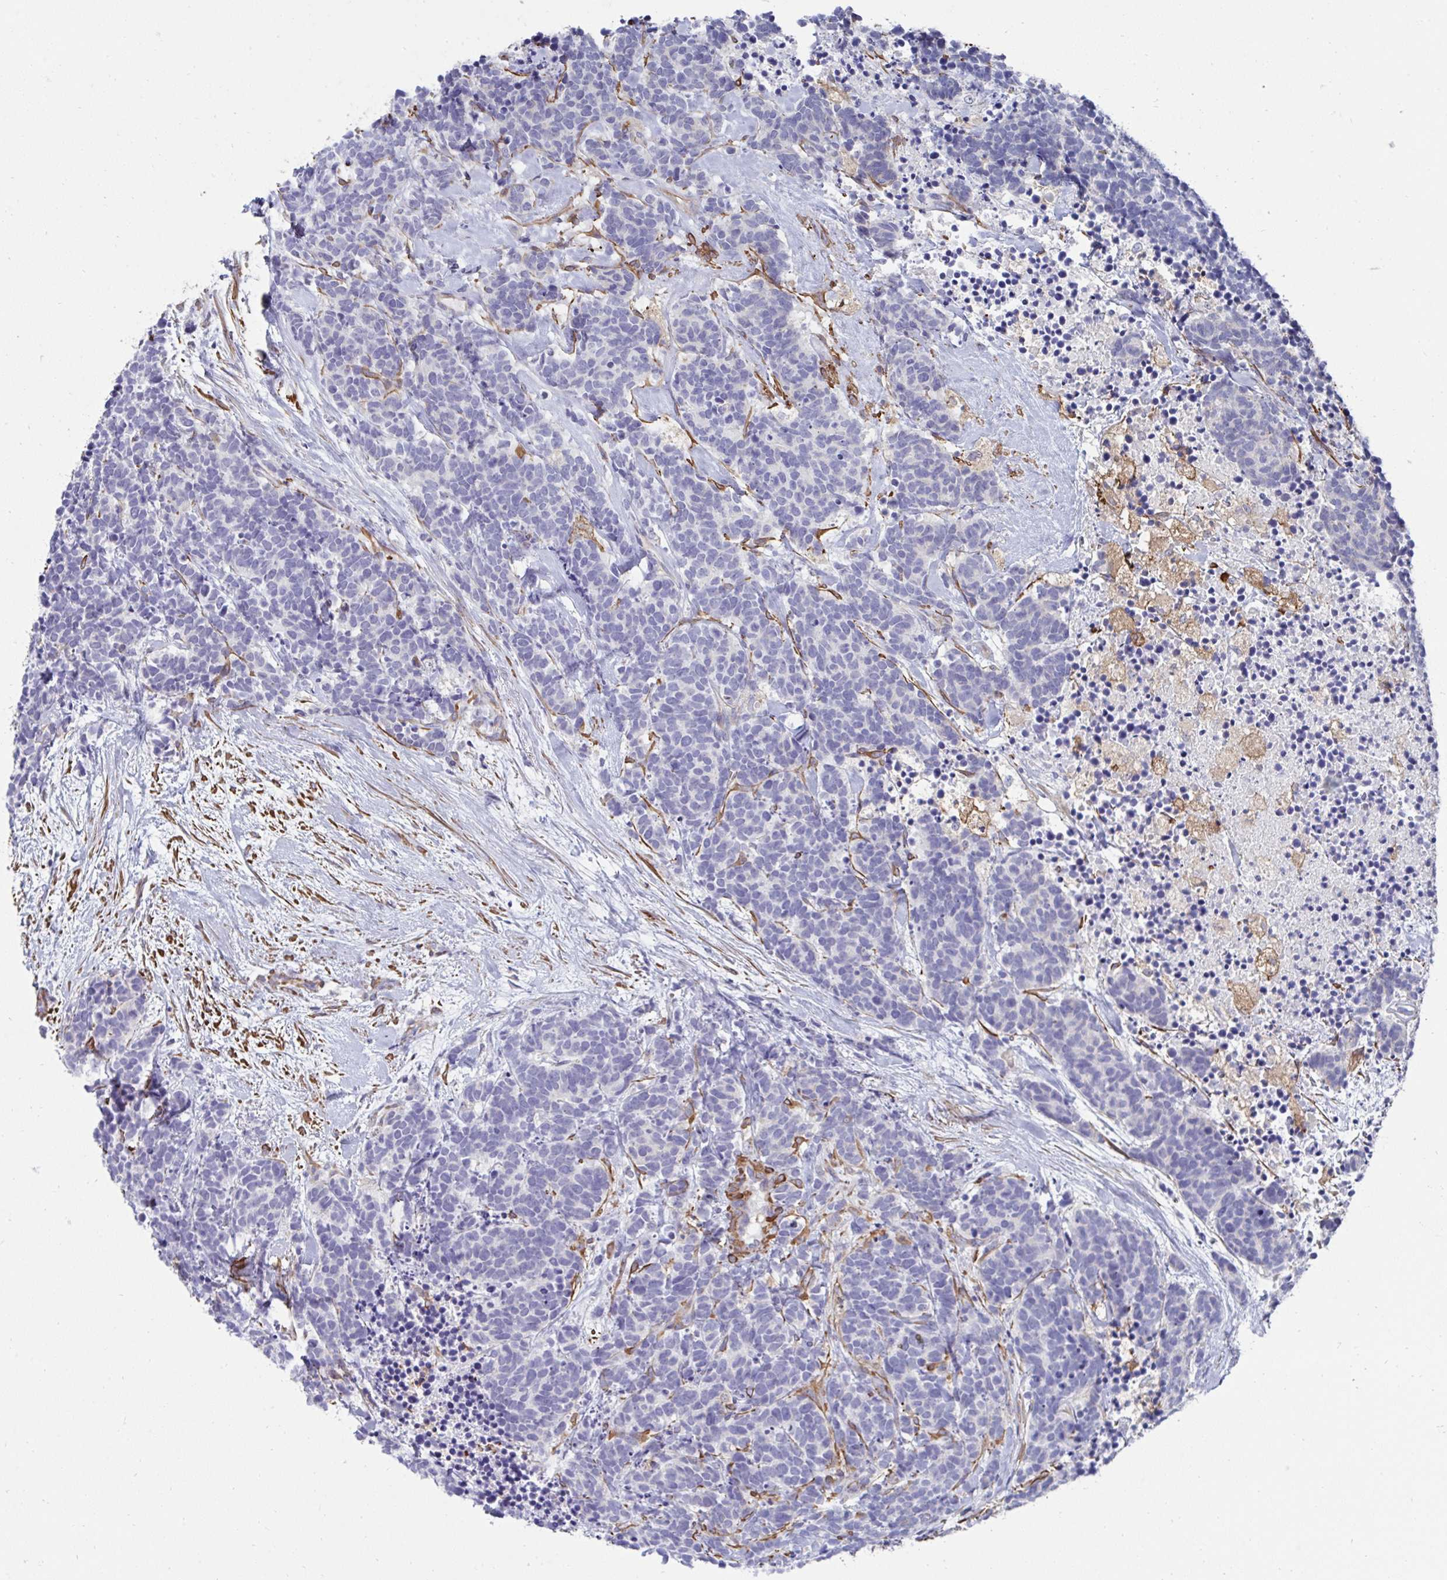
{"staining": {"intensity": "negative", "quantity": "none", "location": "none"}, "tissue": "carcinoid", "cell_type": "Tumor cells", "image_type": "cancer", "snomed": [{"axis": "morphology", "description": "Carcinoma, NOS"}, {"axis": "morphology", "description": "Carcinoid, malignant, NOS"}, {"axis": "topography", "description": "Prostate"}], "caption": "Tumor cells show no significant expression in carcinoma.", "gene": "FBXL13", "patient": {"sex": "male", "age": 57}}